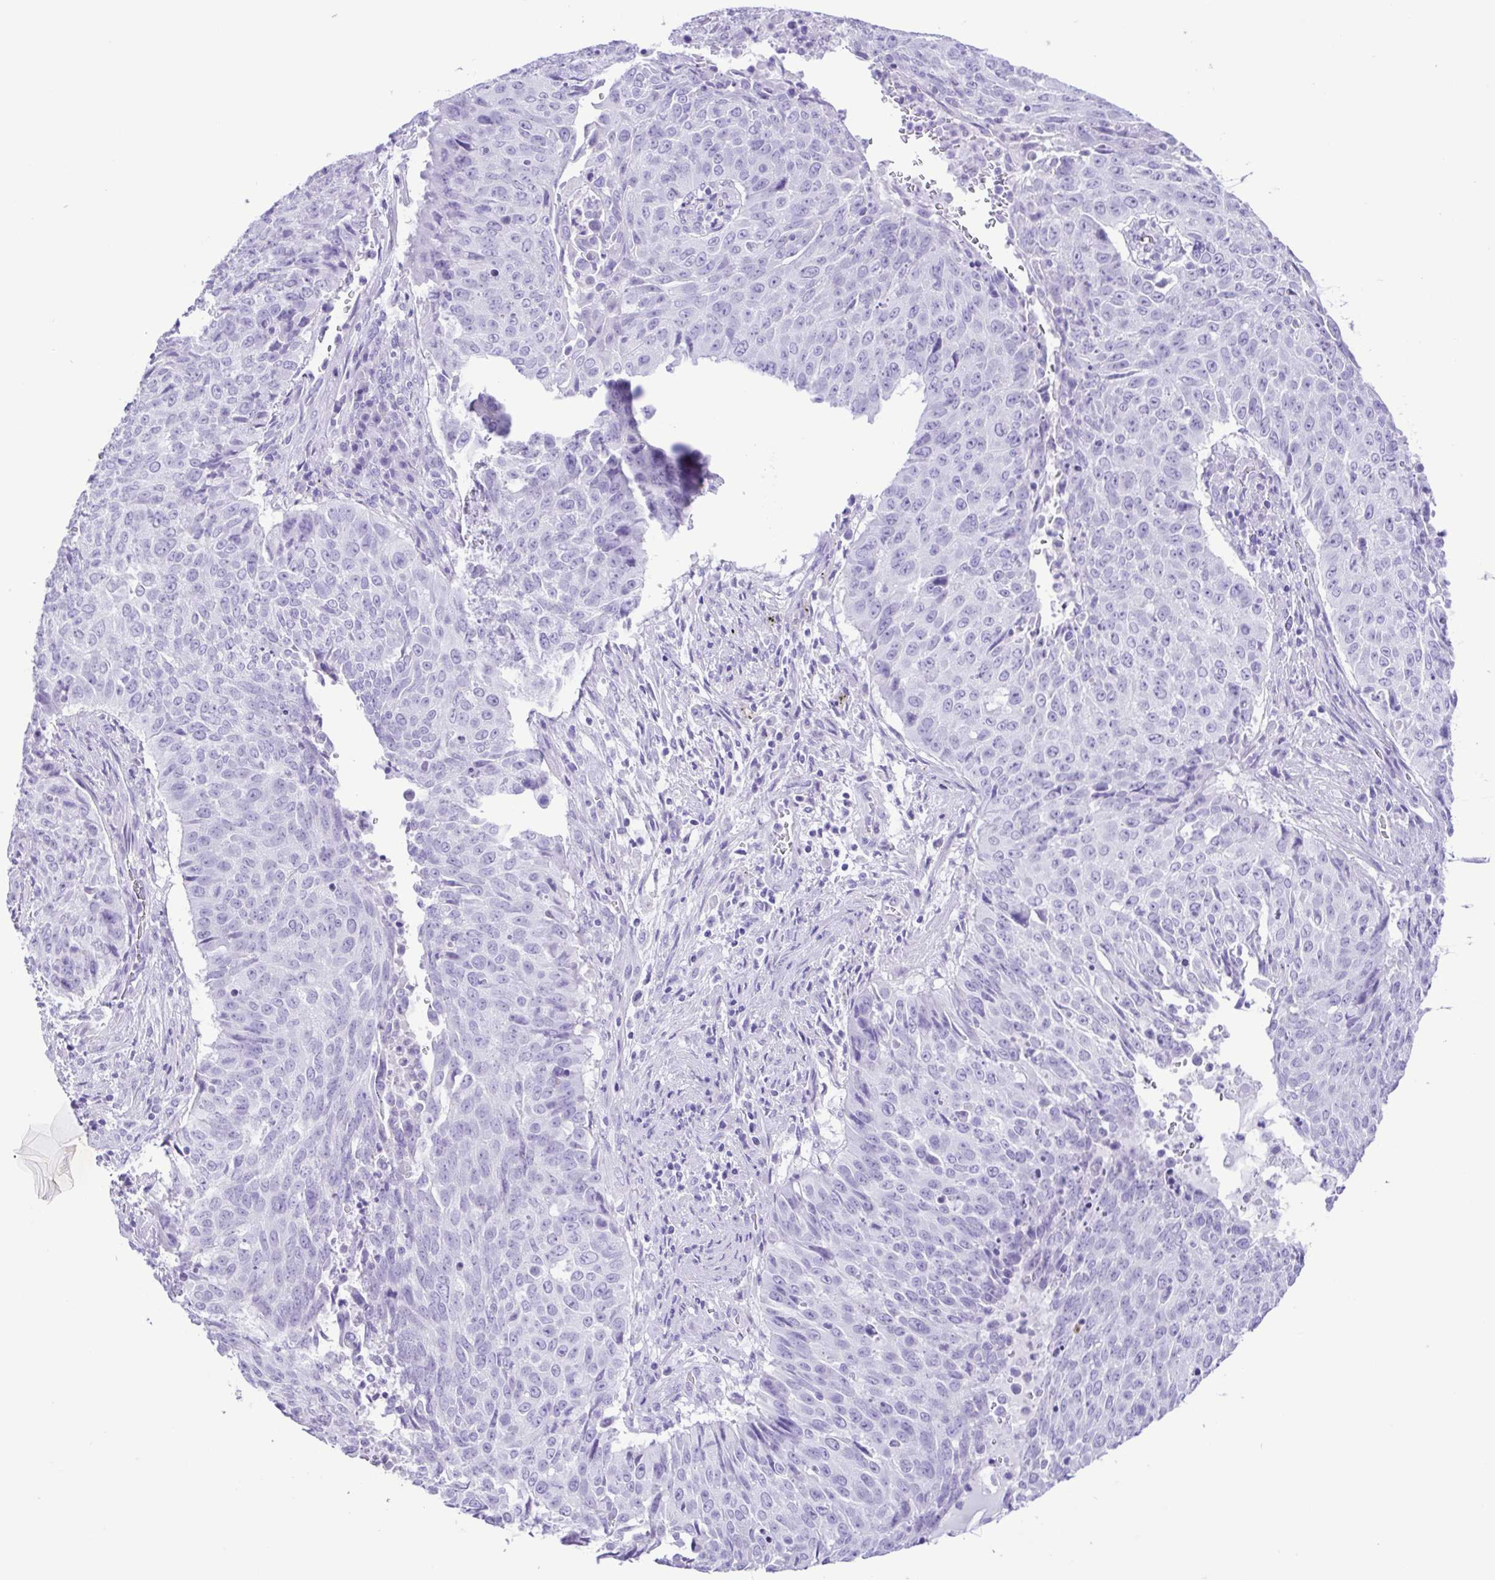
{"staining": {"intensity": "negative", "quantity": "none", "location": "none"}, "tissue": "lung cancer", "cell_type": "Tumor cells", "image_type": "cancer", "snomed": [{"axis": "morphology", "description": "Normal tissue, NOS"}, {"axis": "morphology", "description": "Squamous cell carcinoma, NOS"}, {"axis": "topography", "description": "Bronchus"}, {"axis": "topography", "description": "Lung"}], "caption": "Lung cancer (squamous cell carcinoma) was stained to show a protein in brown. There is no significant staining in tumor cells.", "gene": "CASP14", "patient": {"sex": "male", "age": 64}}